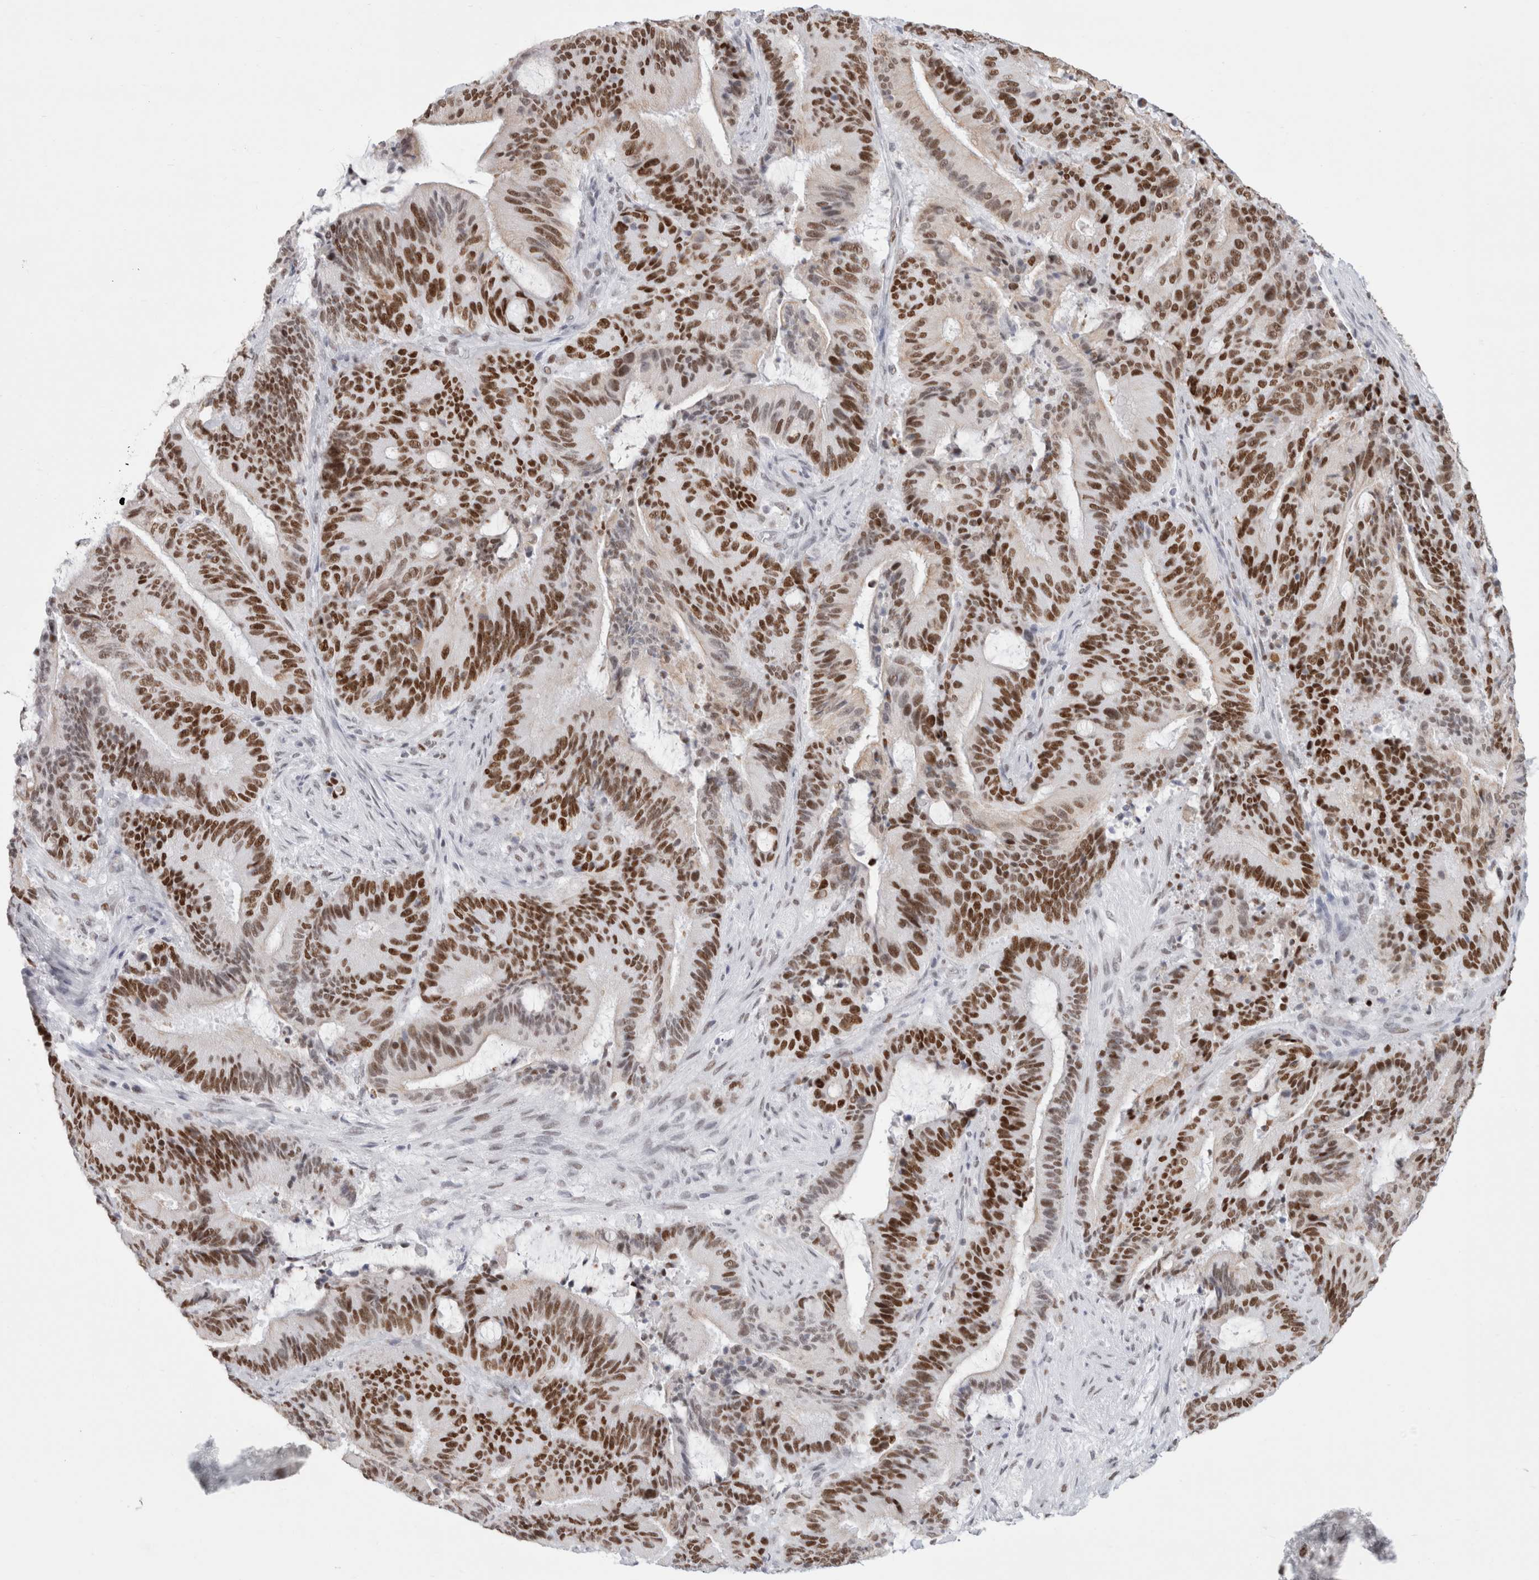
{"staining": {"intensity": "strong", "quantity": ">75%", "location": "nuclear"}, "tissue": "liver cancer", "cell_type": "Tumor cells", "image_type": "cancer", "snomed": [{"axis": "morphology", "description": "Normal tissue, NOS"}, {"axis": "morphology", "description": "Cholangiocarcinoma"}, {"axis": "topography", "description": "Liver"}, {"axis": "topography", "description": "Peripheral nerve tissue"}], "caption": "DAB (3,3'-diaminobenzidine) immunohistochemical staining of human liver cancer (cholangiocarcinoma) displays strong nuclear protein expression in approximately >75% of tumor cells. Using DAB (3,3'-diaminobenzidine) (brown) and hematoxylin (blue) stains, captured at high magnification using brightfield microscopy.", "gene": "SMARCC1", "patient": {"sex": "female", "age": 73}}